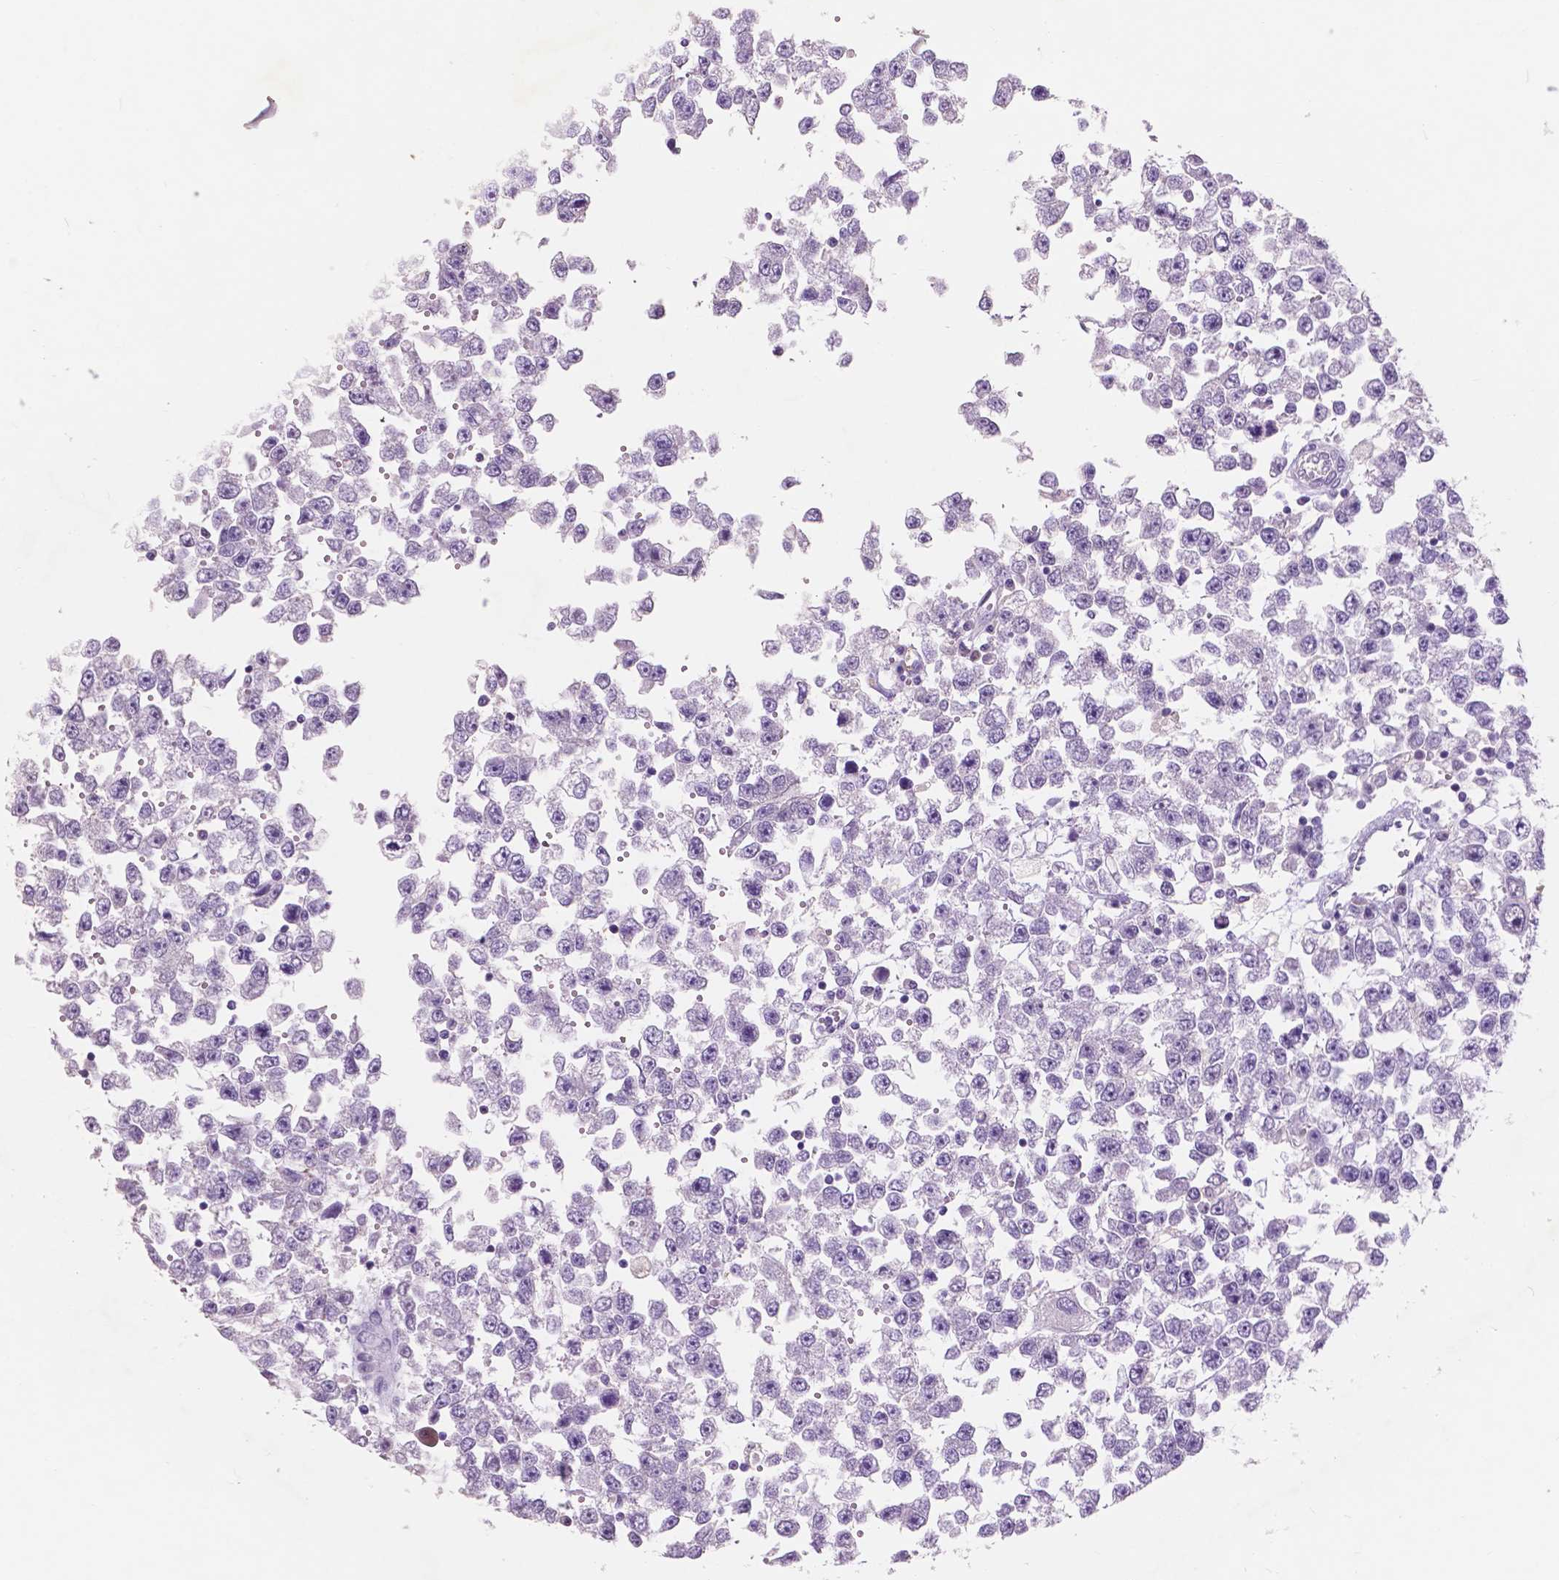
{"staining": {"intensity": "negative", "quantity": "none", "location": "none"}, "tissue": "testis cancer", "cell_type": "Tumor cells", "image_type": "cancer", "snomed": [{"axis": "morphology", "description": "Seminoma, NOS"}, {"axis": "topography", "description": "Testis"}], "caption": "Testis cancer was stained to show a protein in brown. There is no significant expression in tumor cells.", "gene": "CUZD1", "patient": {"sex": "male", "age": 34}}